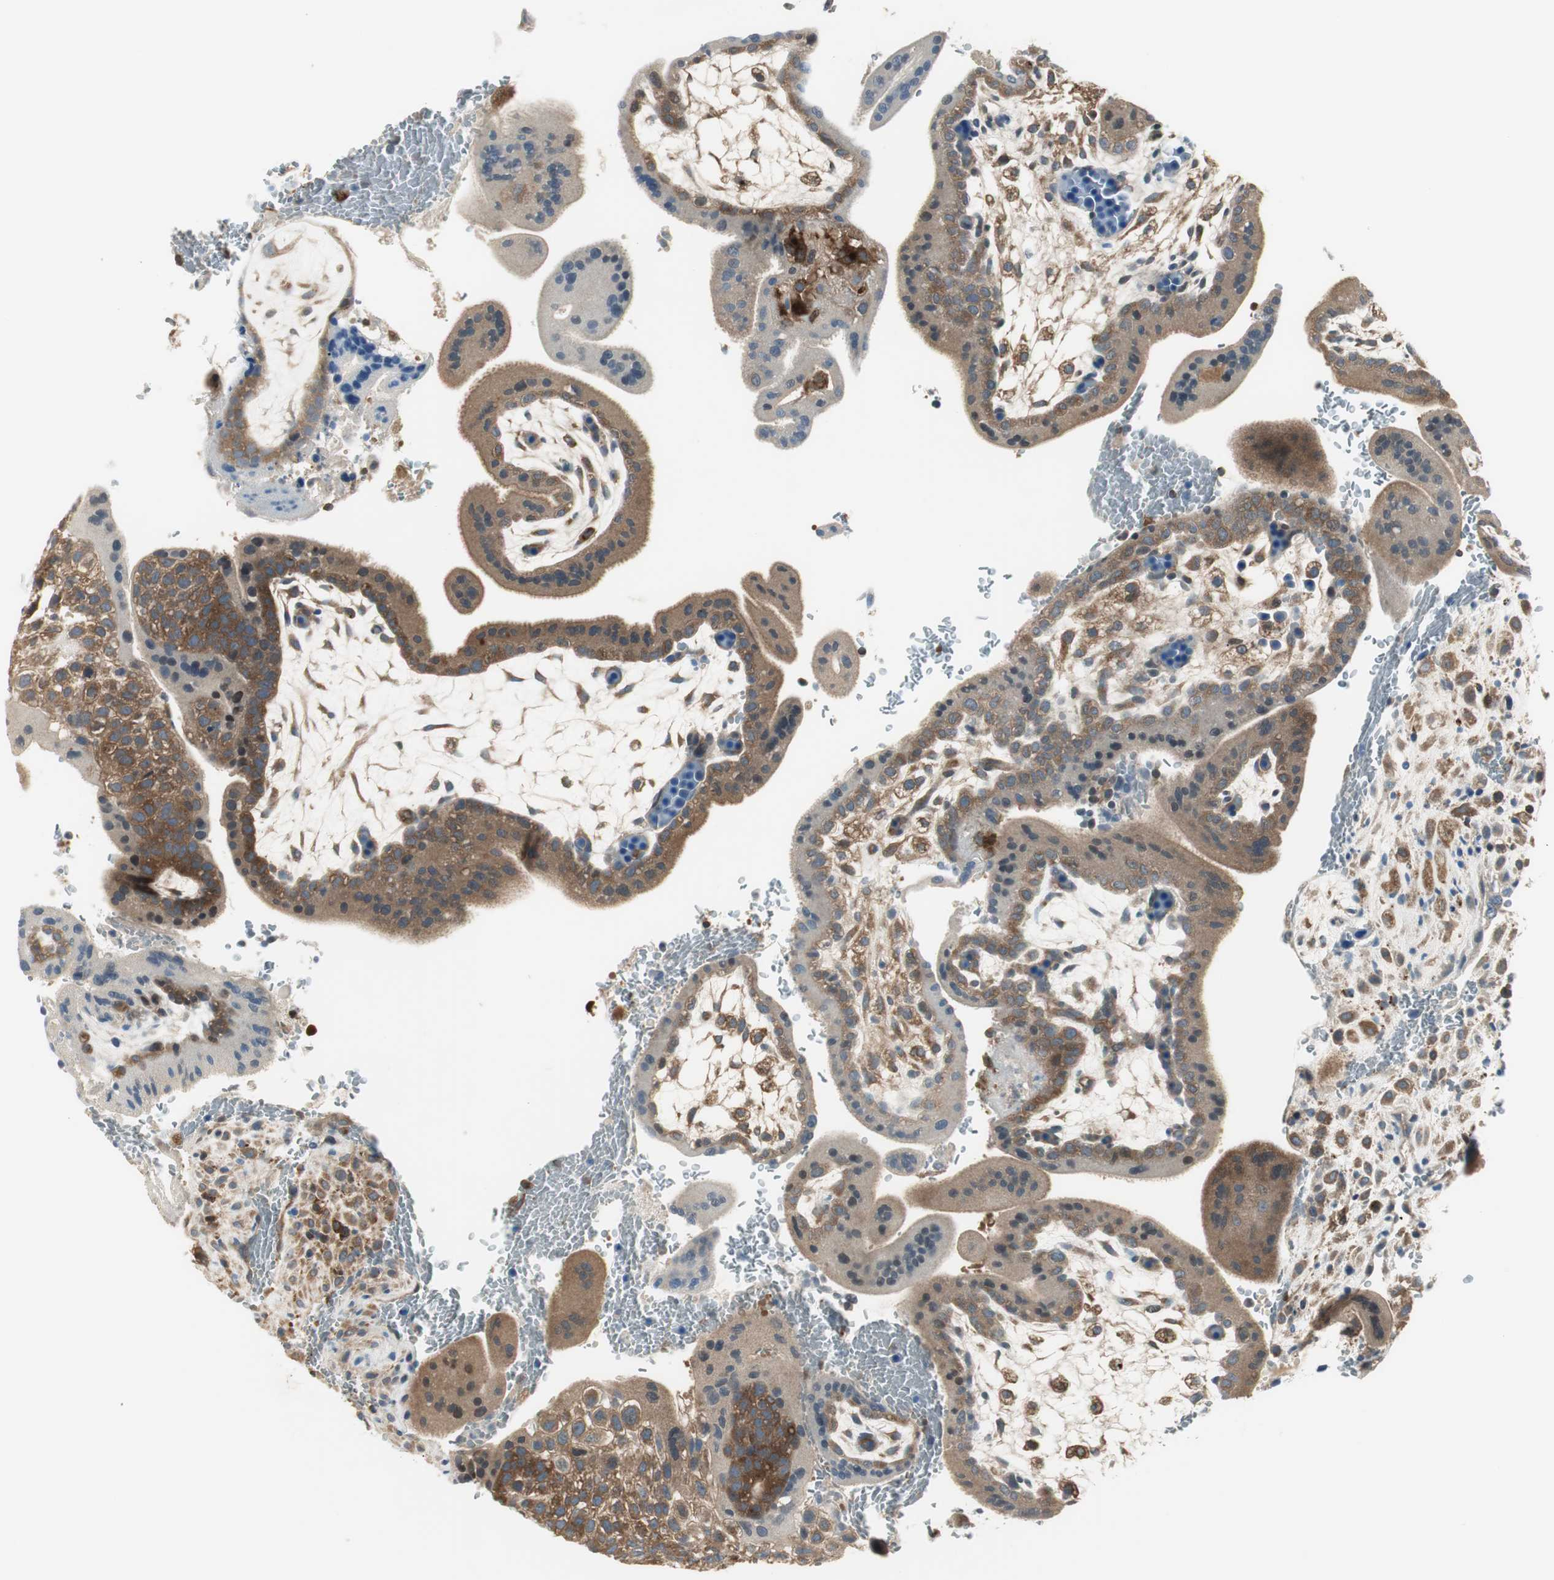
{"staining": {"intensity": "moderate", "quantity": ">75%", "location": "cytoplasmic/membranous"}, "tissue": "placenta", "cell_type": "Trophoblastic cells", "image_type": "normal", "snomed": [{"axis": "morphology", "description": "Normal tissue, NOS"}, {"axis": "topography", "description": "Placenta"}], "caption": "High-magnification brightfield microscopy of benign placenta stained with DAB (brown) and counterstained with hematoxylin (blue). trophoblastic cells exhibit moderate cytoplasmic/membranous staining is appreciated in about>75% of cells. The protein of interest is stained brown, and the nuclei are stained in blue (DAB IHC with brightfield microscopy, high magnification).", "gene": "NCK1", "patient": {"sex": "female", "age": 35}}